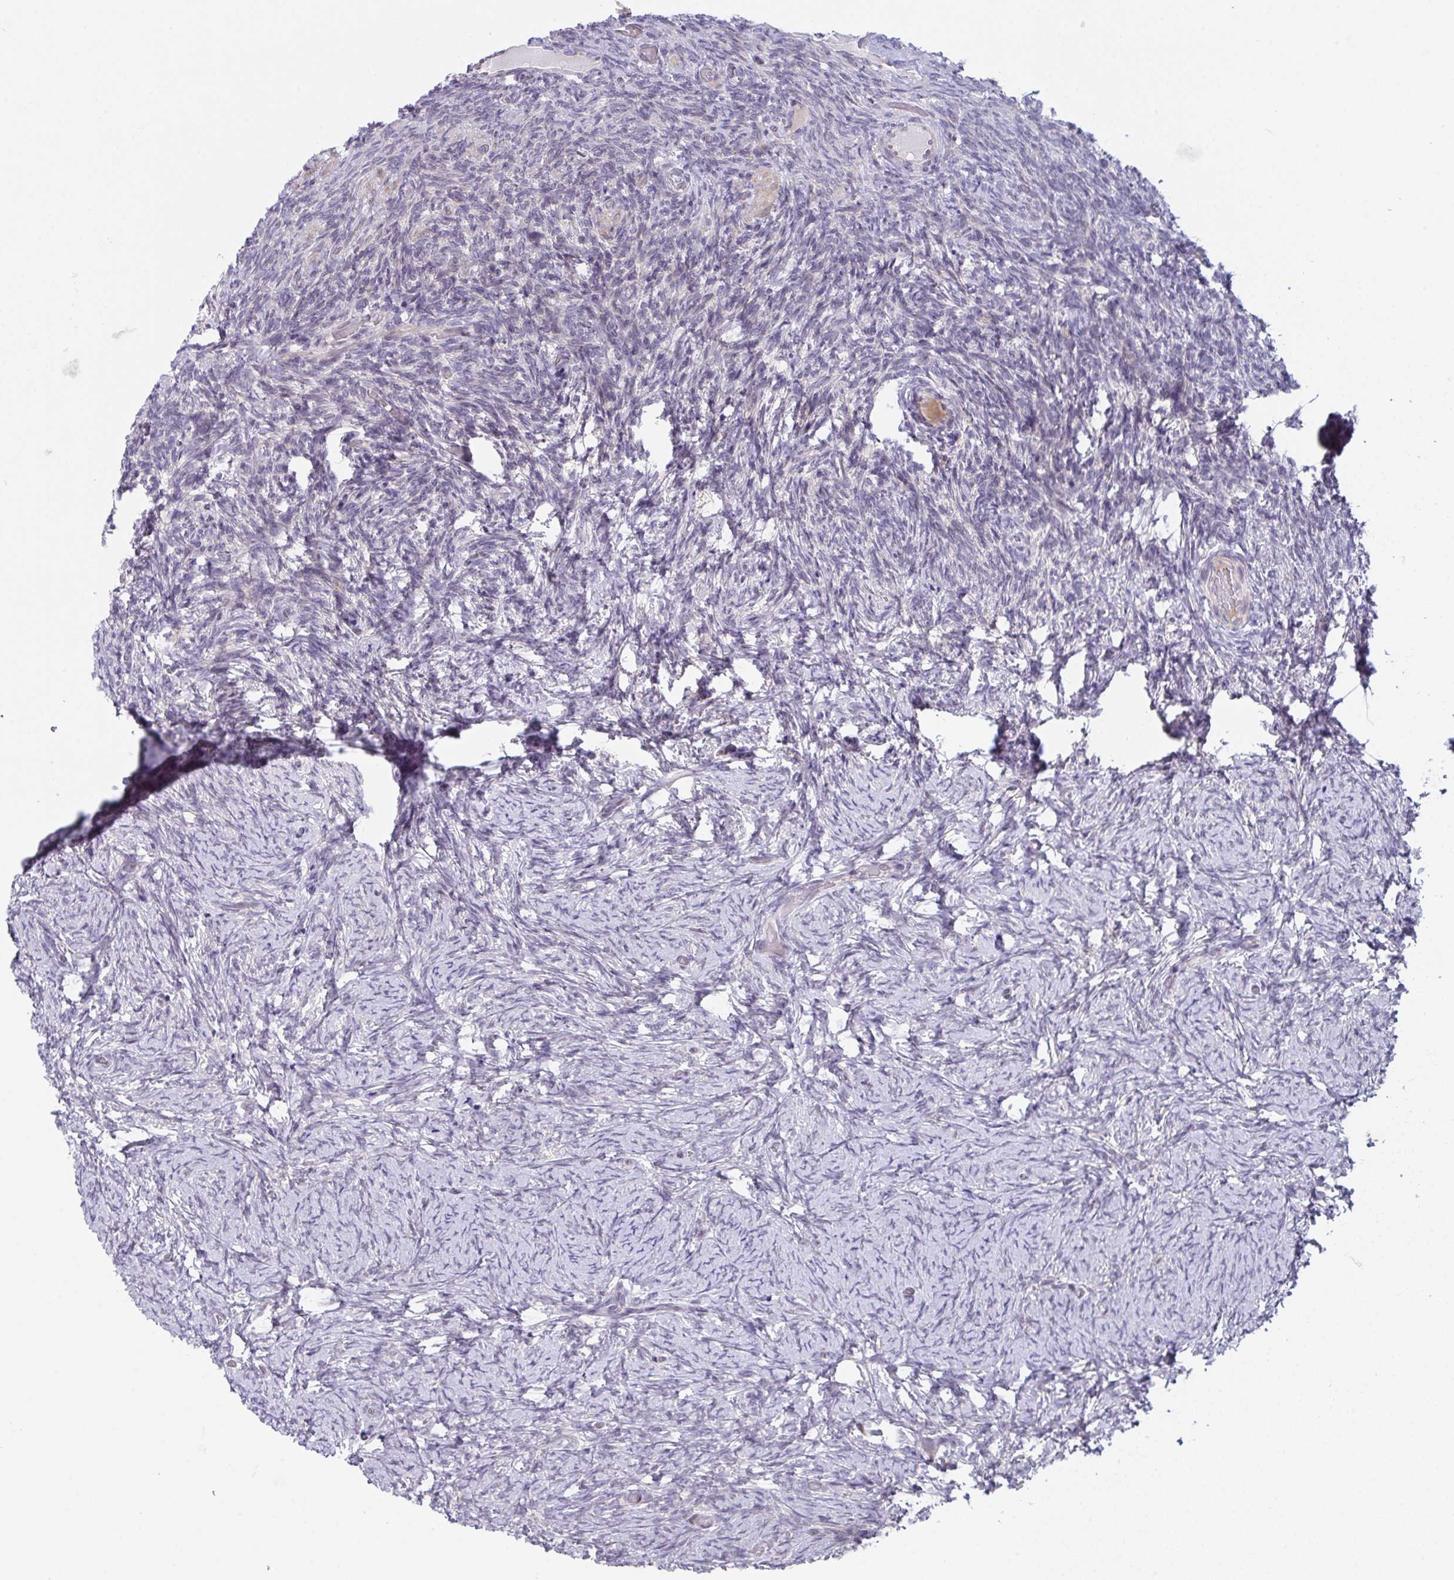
{"staining": {"intensity": "moderate", "quantity": "<25%", "location": "nuclear"}, "tissue": "ovary", "cell_type": "Follicle cells", "image_type": "normal", "snomed": [{"axis": "morphology", "description": "Normal tissue, NOS"}, {"axis": "topography", "description": "Ovary"}], "caption": "Immunohistochemical staining of benign human ovary displays low levels of moderate nuclear expression in approximately <25% of follicle cells.", "gene": "RBM18", "patient": {"sex": "female", "age": 34}}